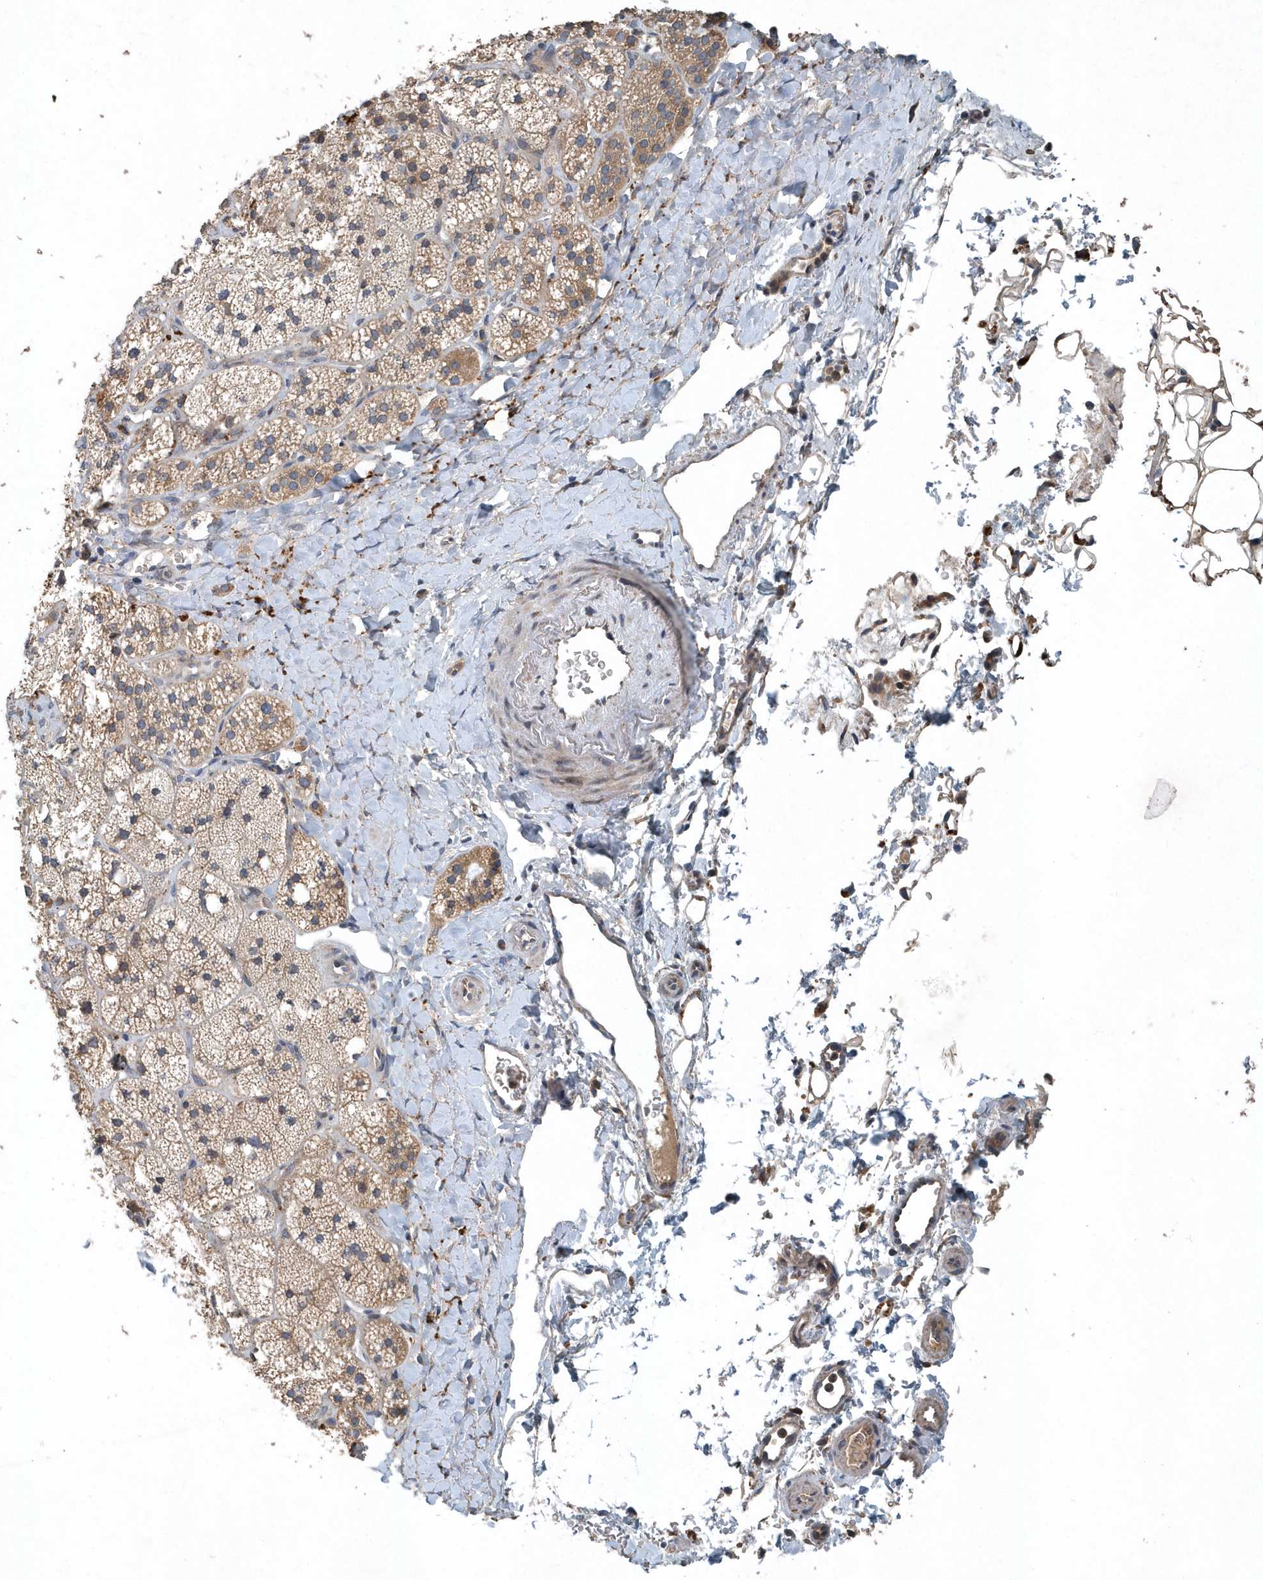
{"staining": {"intensity": "moderate", "quantity": "25%-75%", "location": "cytoplasmic/membranous"}, "tissue": "adrenal gland", "cell_type": "Glandular cells", "image_type": "normal", "snomed": [{"axis": "morphology", "description": "Normal tissue, NOS"}, {"axis": "topography", "description": "Adrenal gland"}], "caption": "Immunohistochemical staining of normal human adrenal gland demonstrates moderate cytoplasmic/membranous protein positivity in about 25%-75% of glandular cells.", "gene": "SCFD2", "patient": {"sex": "male", "age": 61}}